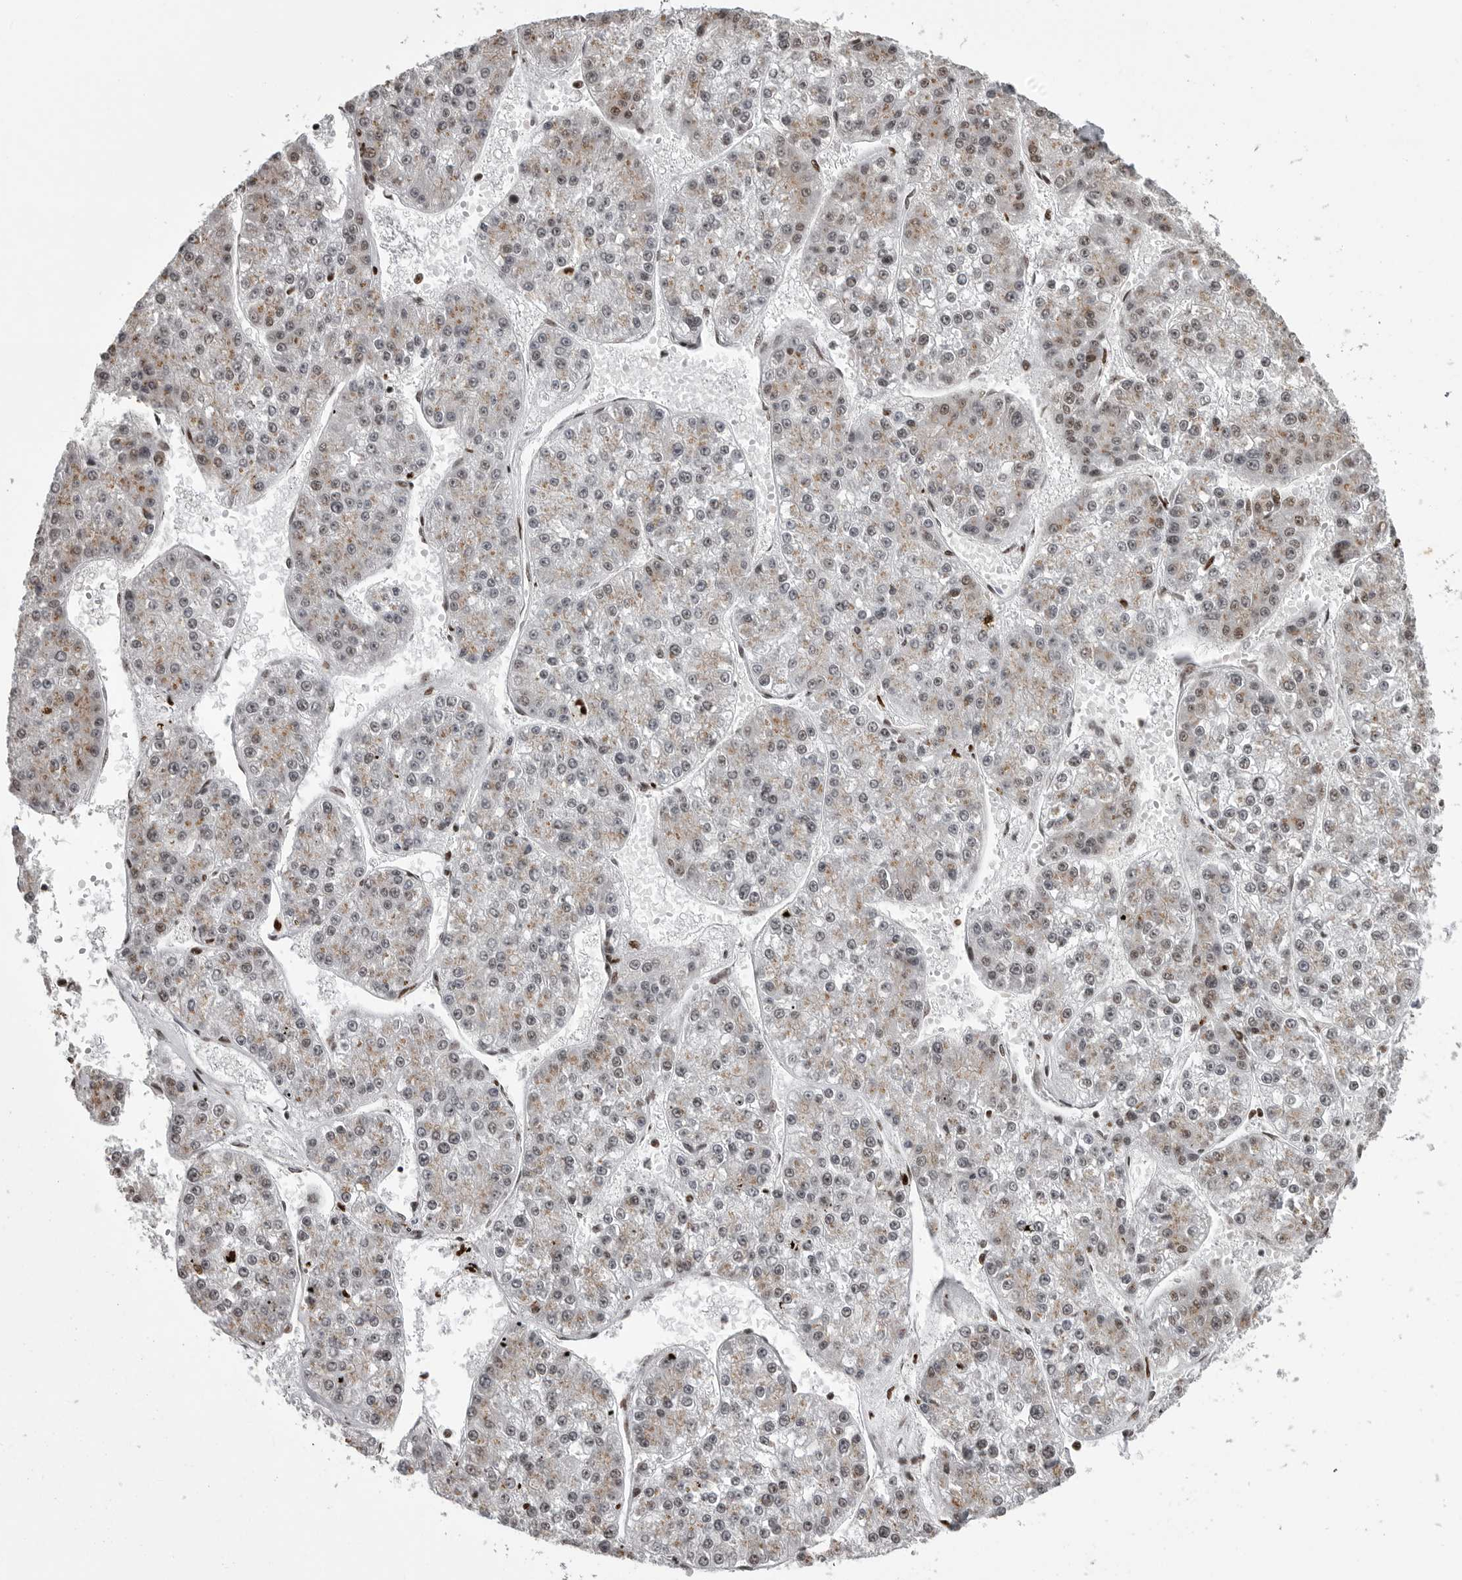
{"staining": {"intensity": "weak", "quantity": "25%-75%", "location": "nuclear"}, "tissue": "liver cancer", "cell_type": "Tumor cells", "image_type": "cancer", "snomed": [{"axis": "morphology", "description": "Carcinoma, Hepatocellular, NOS"}, {"axis": "topography", "description": "Liver"}], "caption": "A high-resolution micrograph shows immunohistochemistry (IHC) staining of liver hepatocellular carcinoma, which reveals weak nuclear positivity in approximately 25%-75% of tumor cells. Using DAB (3,3'-diaminobenzidine) (brown) and hematoxylin (blue) stains, captured at high magnification using brightfield microscopy.", "gene": "YAF2", "patient": {"sex": "female", "age": 73}}